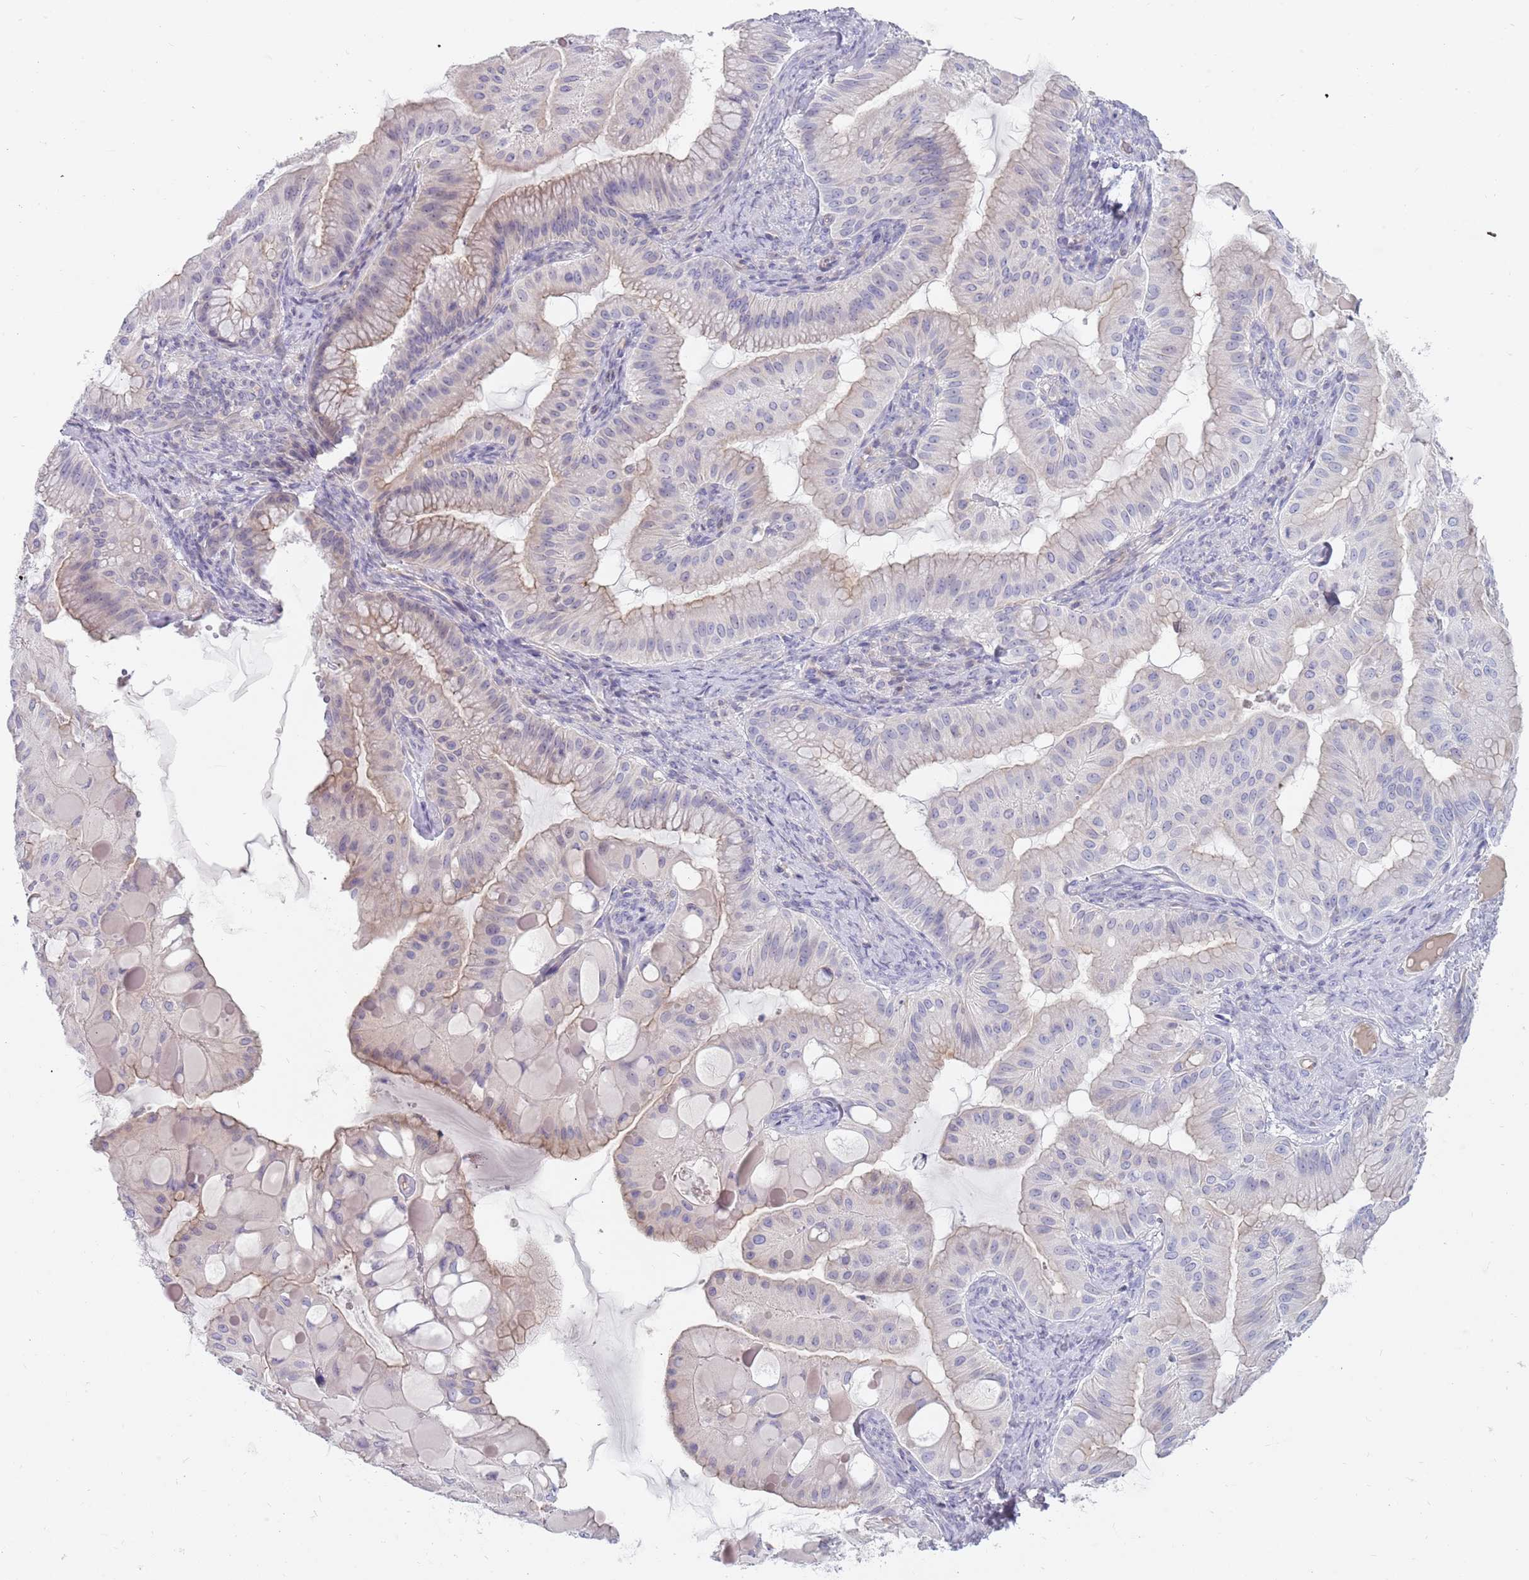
{"staining": {"intensity": "moderate", "quantity": "<25%", "location": "cytoplasmic/membranous"}, "tissue": "ovarian cancer", "cell_type": "Tumor cells", "image_type": "cancer", "snomed": [{"axis": "morphology", "description": "Cystadenocarcinoma, mucinous, NOS"}, {"axis": "topography", "description": "Ovary"}], "caption": "A histopathology image of human ovarian mucinous cystadenocarcinoma stained for a protein exhibits moderate cytoplasmic/membranous brown staining in tumor cells.", "gene": "DDX4", "patient": {"sex": "female", "age": 61}}